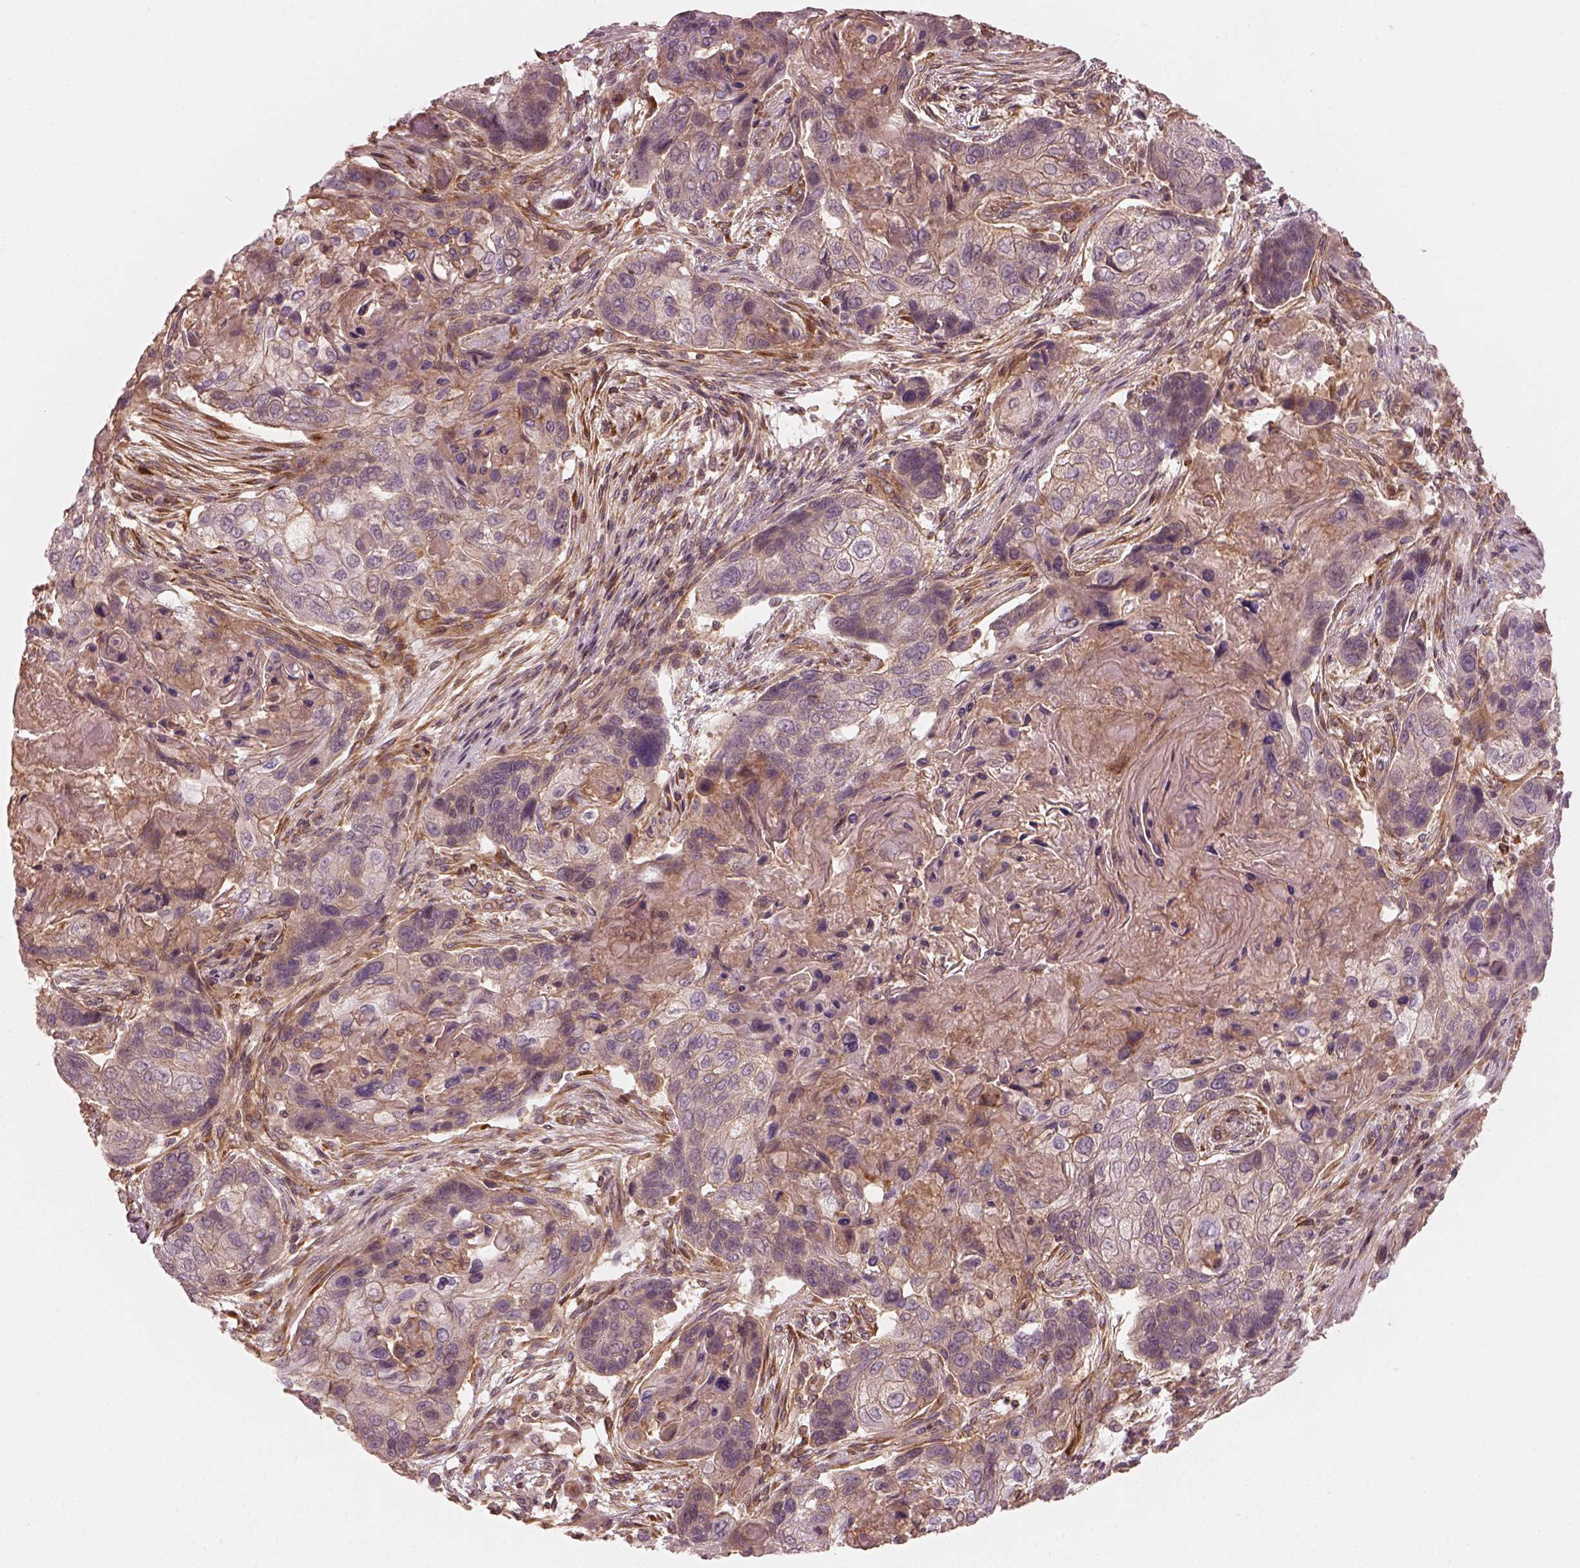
{"staining": {"intensity": "weak", "quantity": "<25%", "location": "cytoplasmic/membranous"}, "tissue": "lung cancer", "cell_type": "Tumor cells", "image_type": "cancer", "snomed": [{"axis": "morphology", "description": "Squamous cell carcinoma, NOS"}, {"axis": "topography", "description": "Lung"}], "caption": "Immunohistochemistry photomicrograph of squamous cell carcinoma (lung) stained for a protein (brown), which demonstrates no expression in tumor cells.", "gene": "FAM107B", "patient": {"sex": "male", "age": 69}}